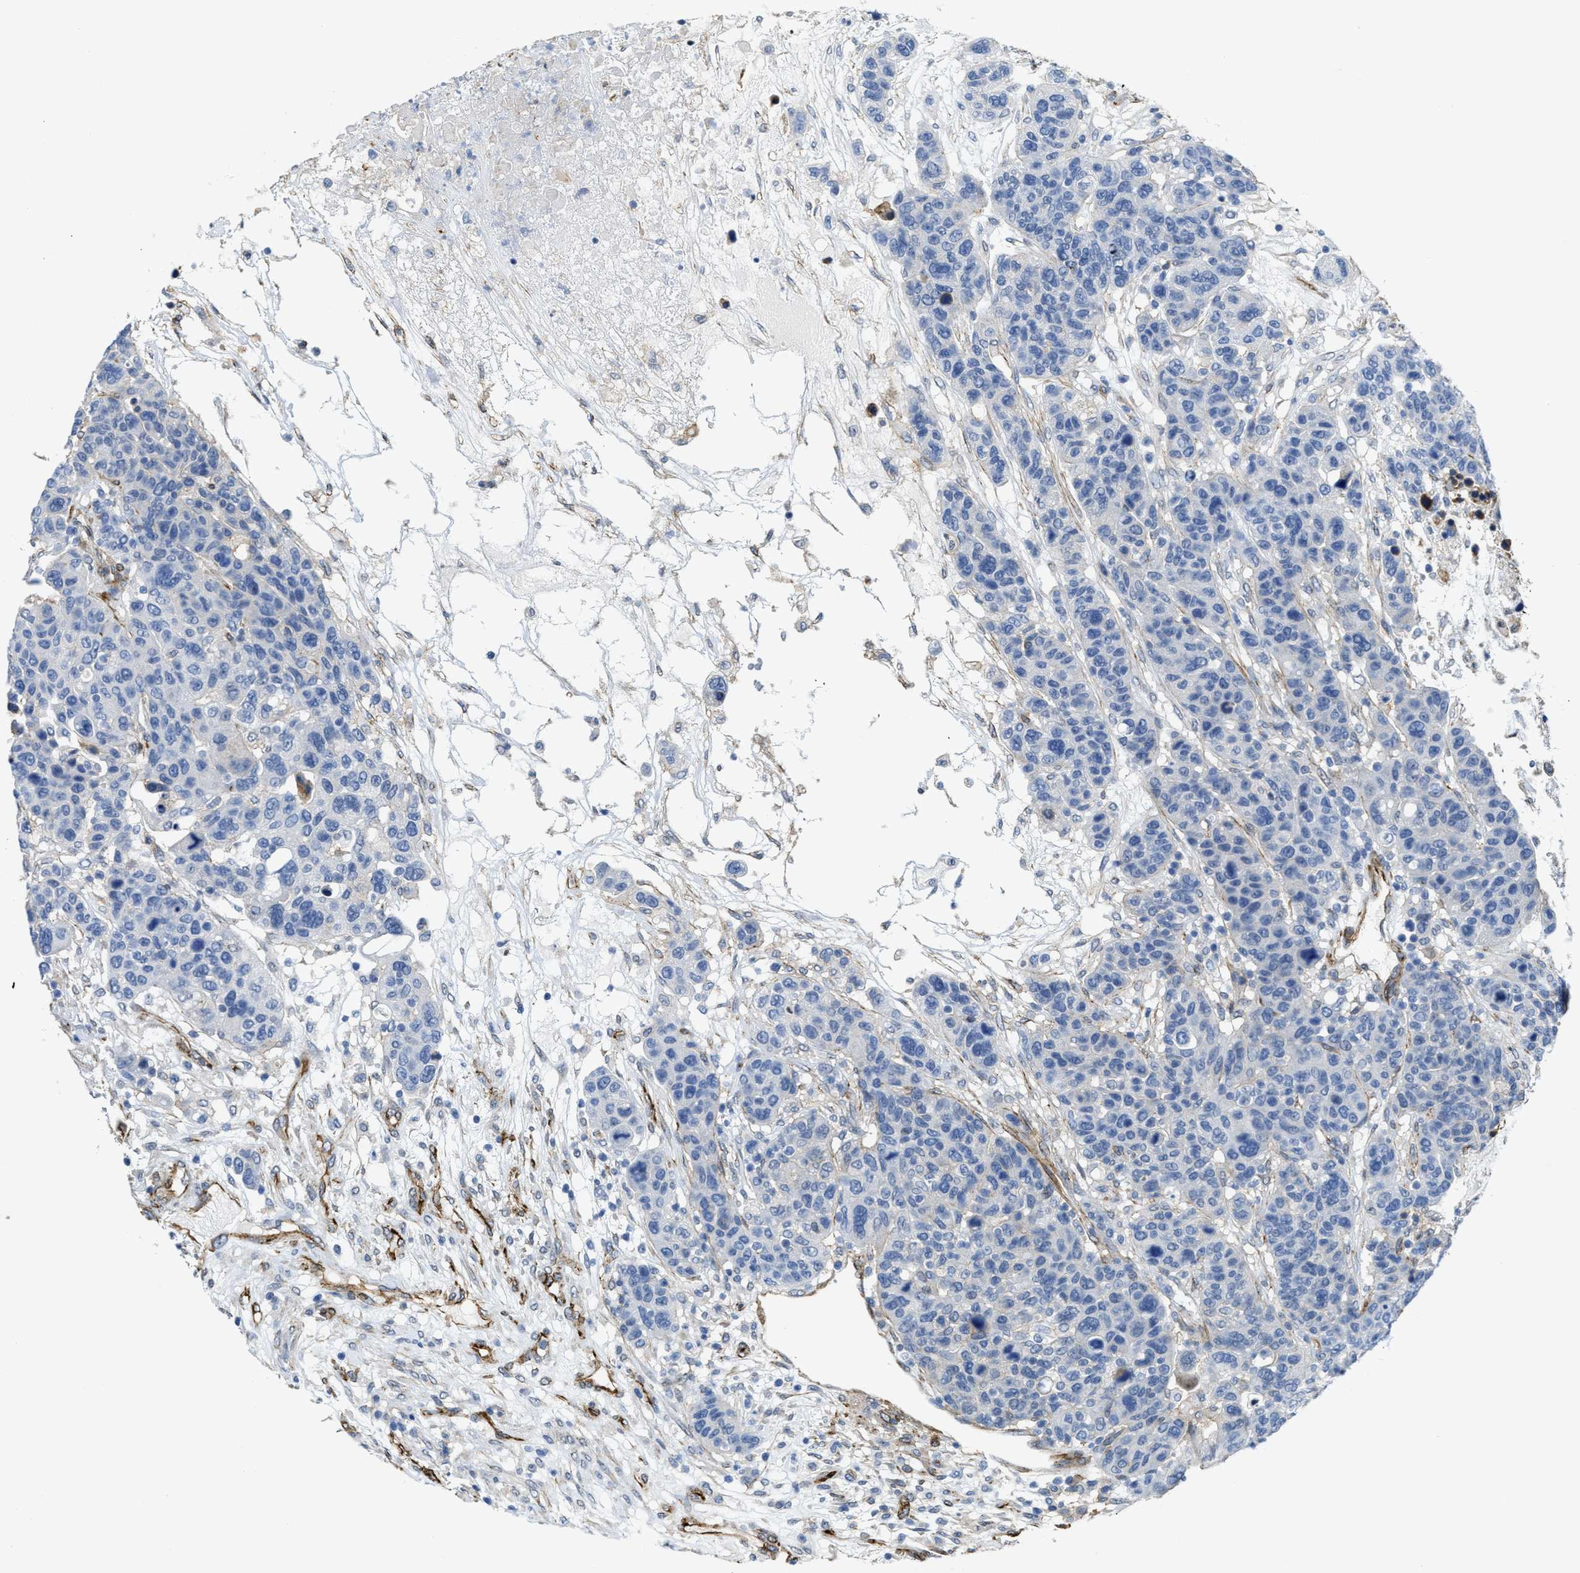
{"staining": {"intensity": "negative", "quantity": "none", "location": "none"}, "tissue": "breast cancer", "cell_type": "Tumor cells", "image_type": "cancer", "snomed": [{"axis": "morphology", "description": "Duct carcinoma"}, {"axis": "topography", "description": "Breast"}], "caption": "The histopathology image demonstrates no staining of tumor cells in breast cancer.", "gene": "NAB1", "patient": {"sex": "female", "age": 37}}